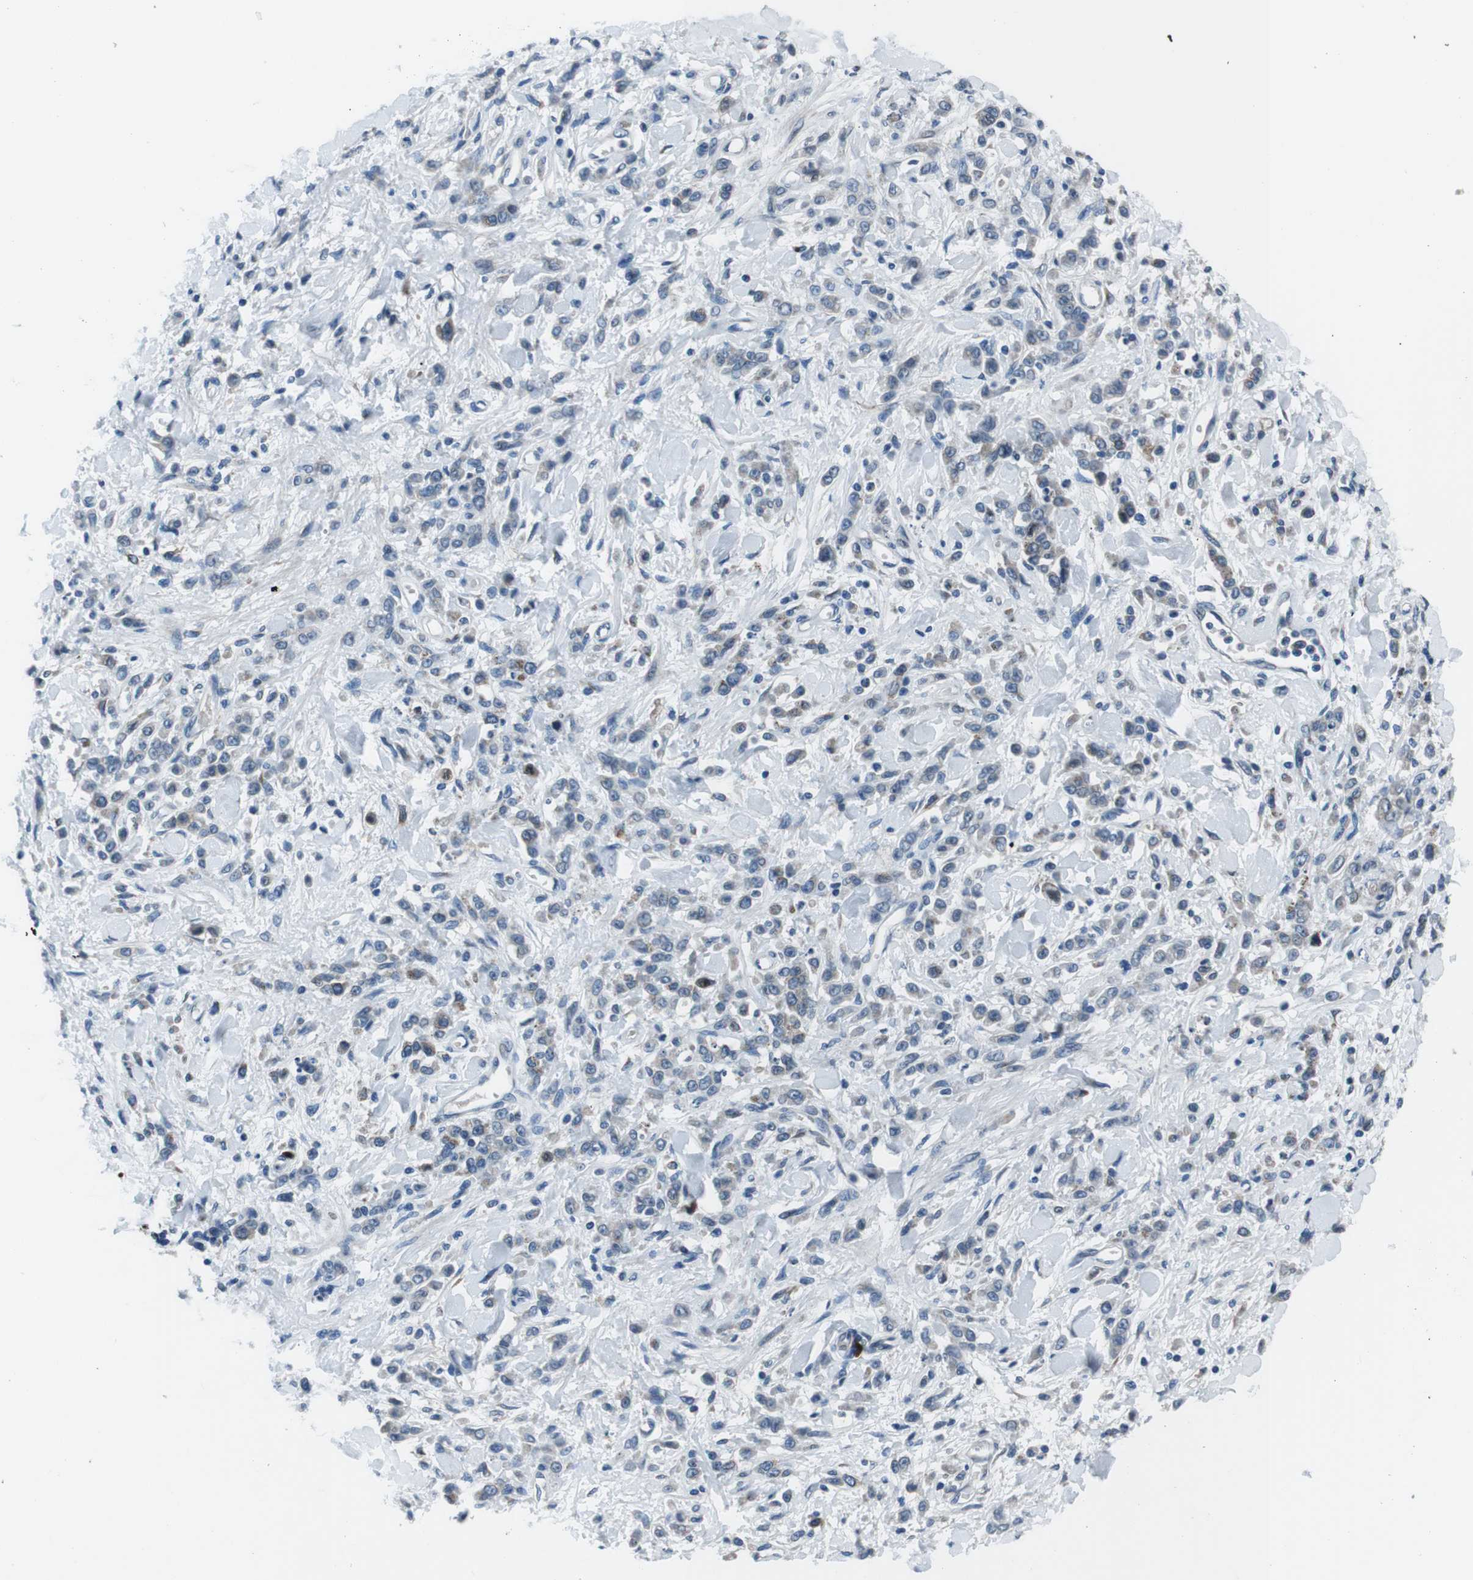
{"staining": {"intensity": "negative", "quantity": "none", "location": "none"}, "tissue": "stomach cancer", "cell_type": "Tumor cells", "image_type": "cancer", "snomed": [{"axis": "morphology", "description": "Normal tissue, NOS"}, {"axis": "morphology", "description": "Adenocarcinoma, NOS"}, {"axis": "topography", "description": "Stomach"}], "caption": "Immunohistochemistry (IHC) photomicrograph of neoplastic tissue: adenocarcinoma (stomach) stained with DAB (3,3'-diaminobenzidine) reveals no significant protein staining in tumor cells.", "gene": "NUCB2", "patient": {"sex": "male", "age": 82}}